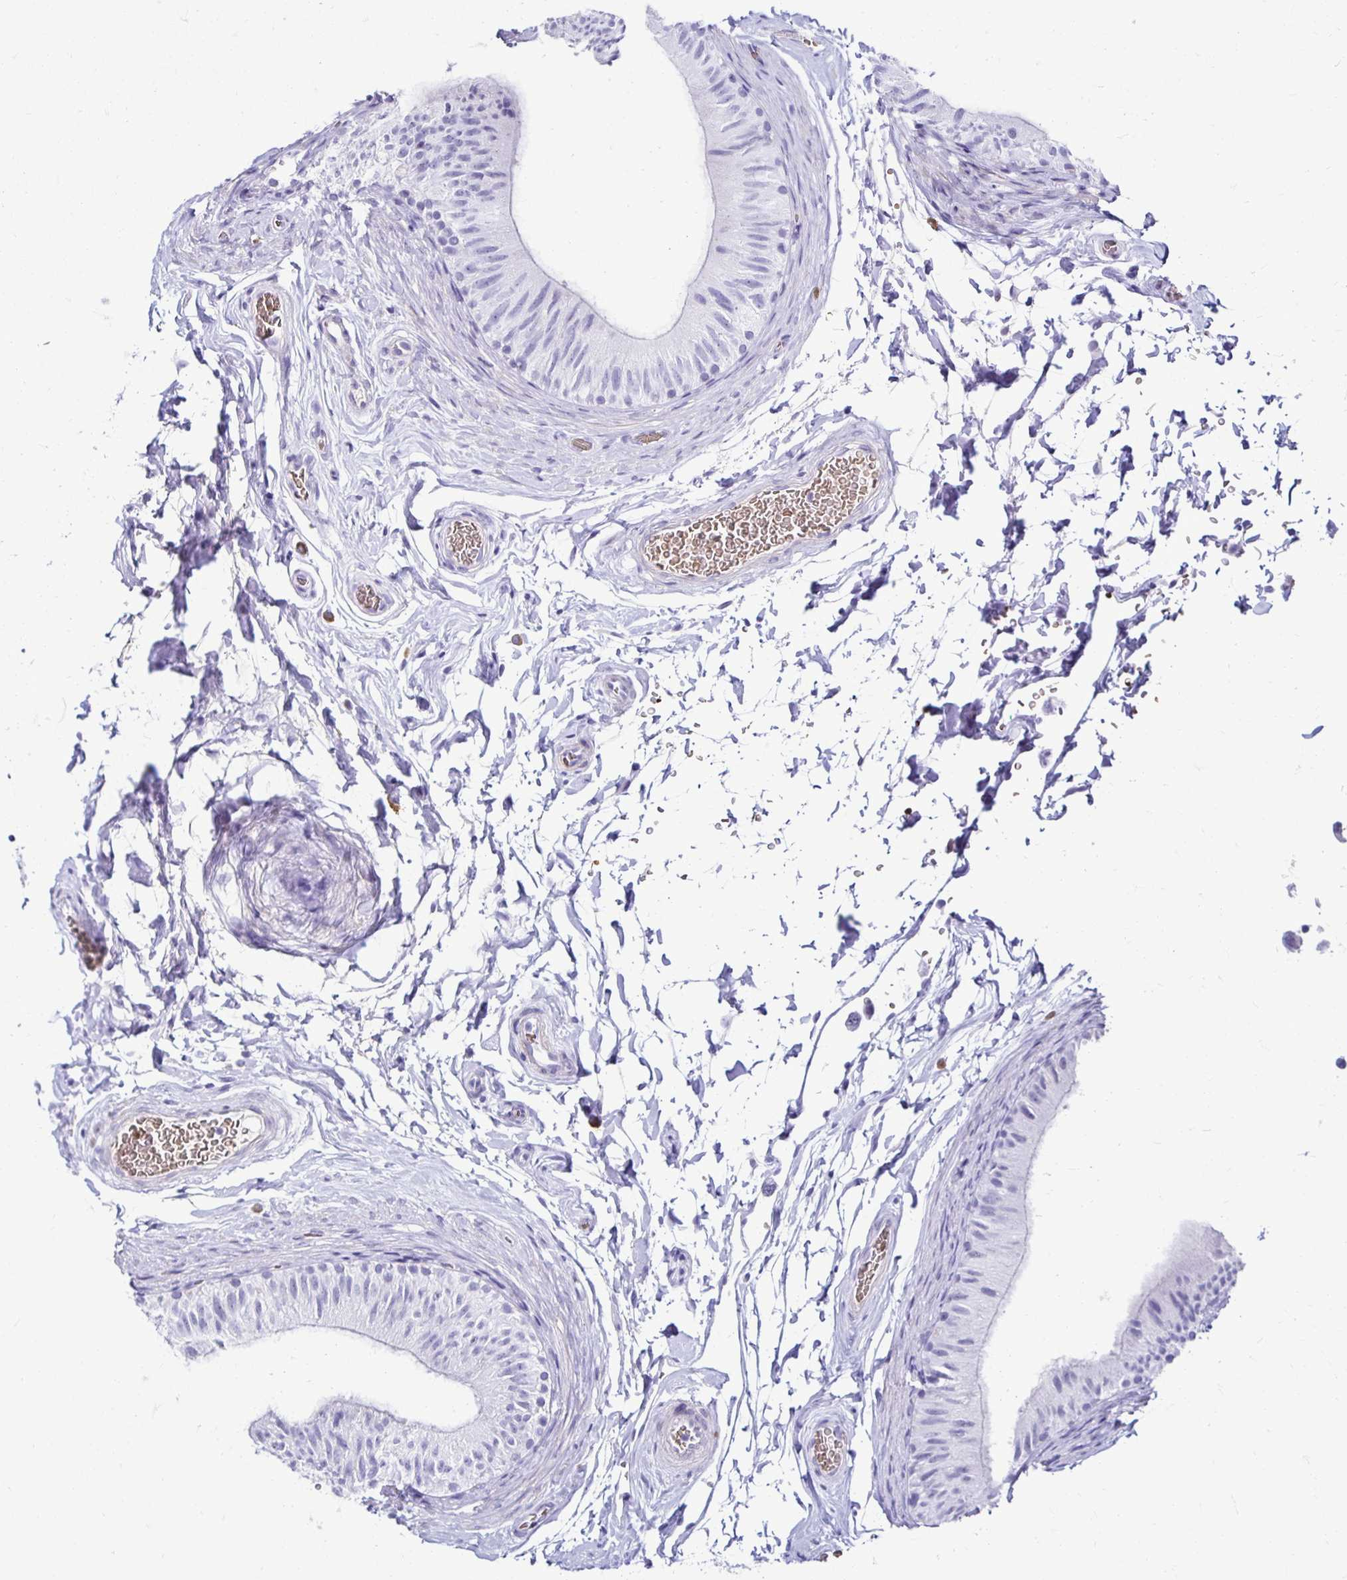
{"staining": {"intensity": "negative", "quantity": "none", "location": "none"}, "tissue": "epididymis", "cell_type": "Glandular cells", "image_type": "normal", "snomed": [{"axis": "morphology", "description": "Normal tissue, NOS"}, {"axis": "topography", "description": "Epididymis, spermatic cord, NOS"}, {"axis": "topography", "description": "Epididymis"}], "caption": "Immunohistochemistry of normal epididymis shows no expression in glandular cells.", "gene": "RHBDL3", "patient": {"sex": "male", "age": 31}}